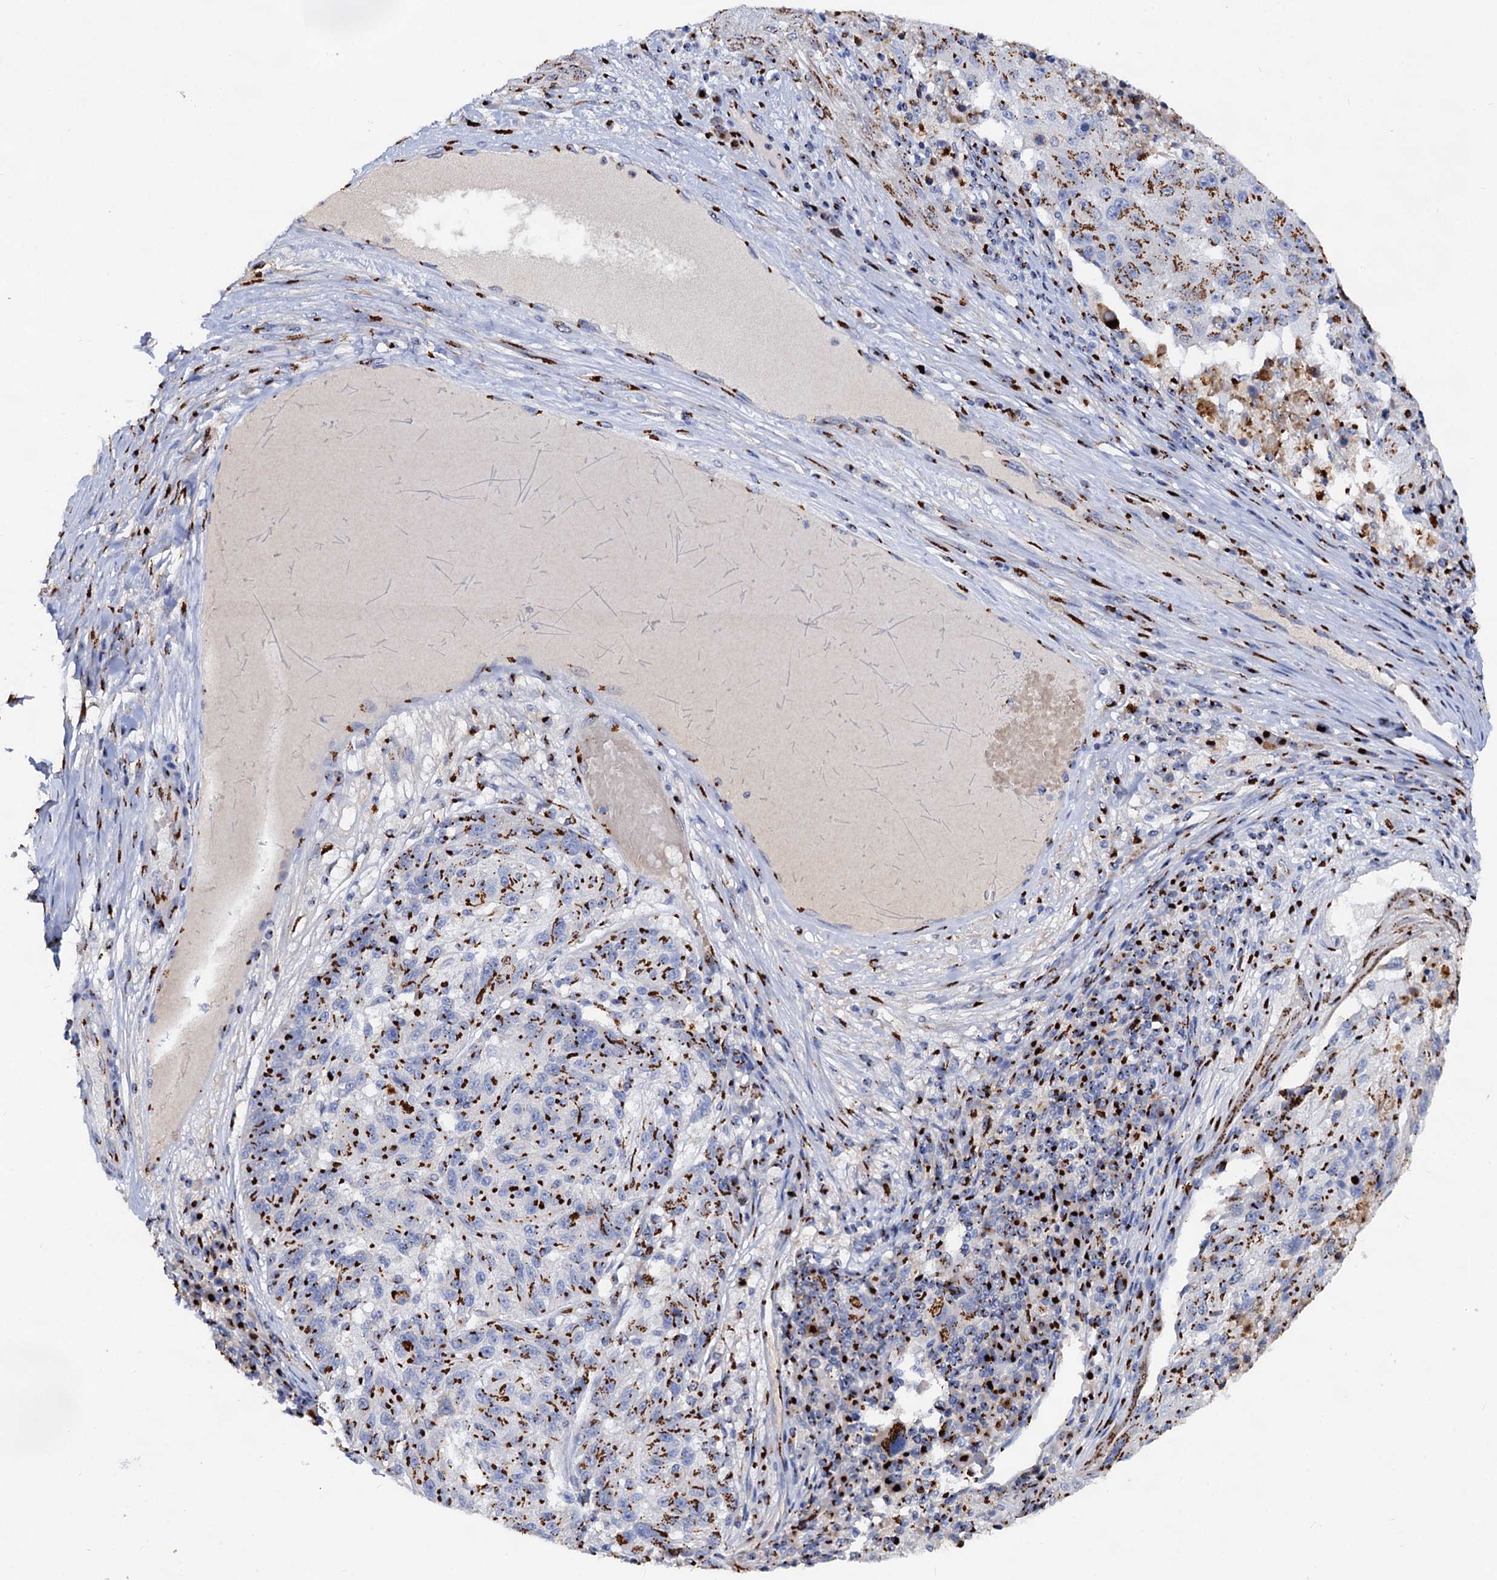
{"staining": {"intensity": "strong", "quantity": ">75%", "location": "cytoplasmic/membranous"}, "tissue": "melanoma", "cell_type": "Tumor cells", "image_type": "cancer", "snomed": [{"axis": "morphology", "description": "Malignant melanoma, NOS"}, {"axis": "topography", "description": "Skin"}], "caption": "The photomicrograph demonstrates staining of malignant melanoma, revealing strong cytoplasmic/membranous protein staining (brown color) within tumor cells. The staining is performed using DAB brown chromogen to label protein expression. The nuclei are counter-stained blue using hematoxylin.", "gene": "TM9SF3", "patient": {"sex": "male", "age": 53}}